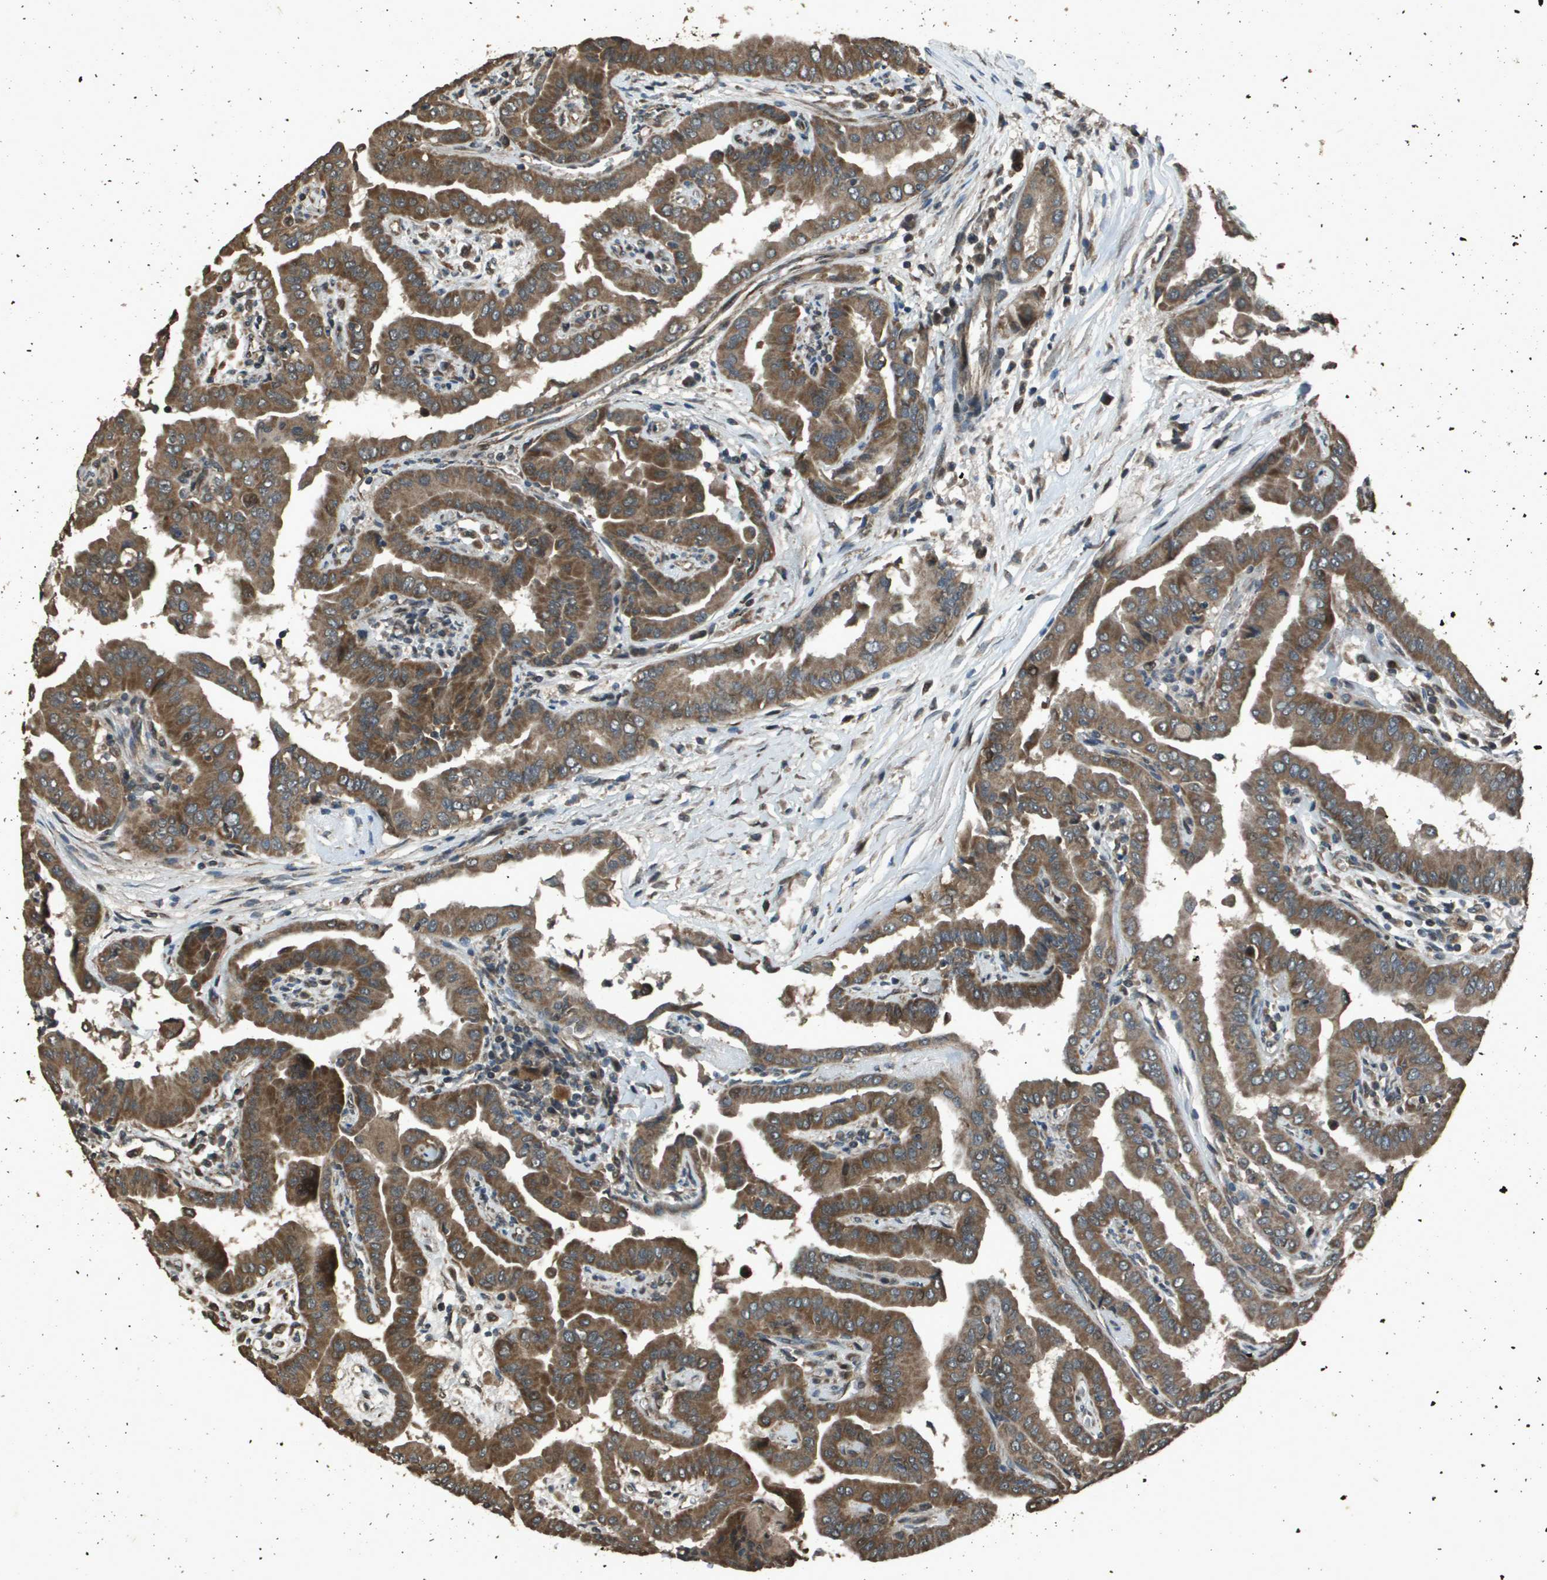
{"staining": {"intensity": "moderate", "quantity": ">75%", "location": "cytoplasmic/membranous"}, "tissue": "thyroid cancer", "cell_type": "Tumor cells", "image_type": "cancer", "snomed": [{"axis": "morphology", "description": "Papillary adenocarcinoma, NOS"}, {"axis": "topography", "description": "Thyroid gland"}], "caption": "Immunohistochemical staining of thyroid papillary adenocarcinoma shows moderate cytoplasmic/membranous protein staining in about >75% of tumor cells.", "gene": "FIG4", "patient": {"sex": "male", "age": 33}}